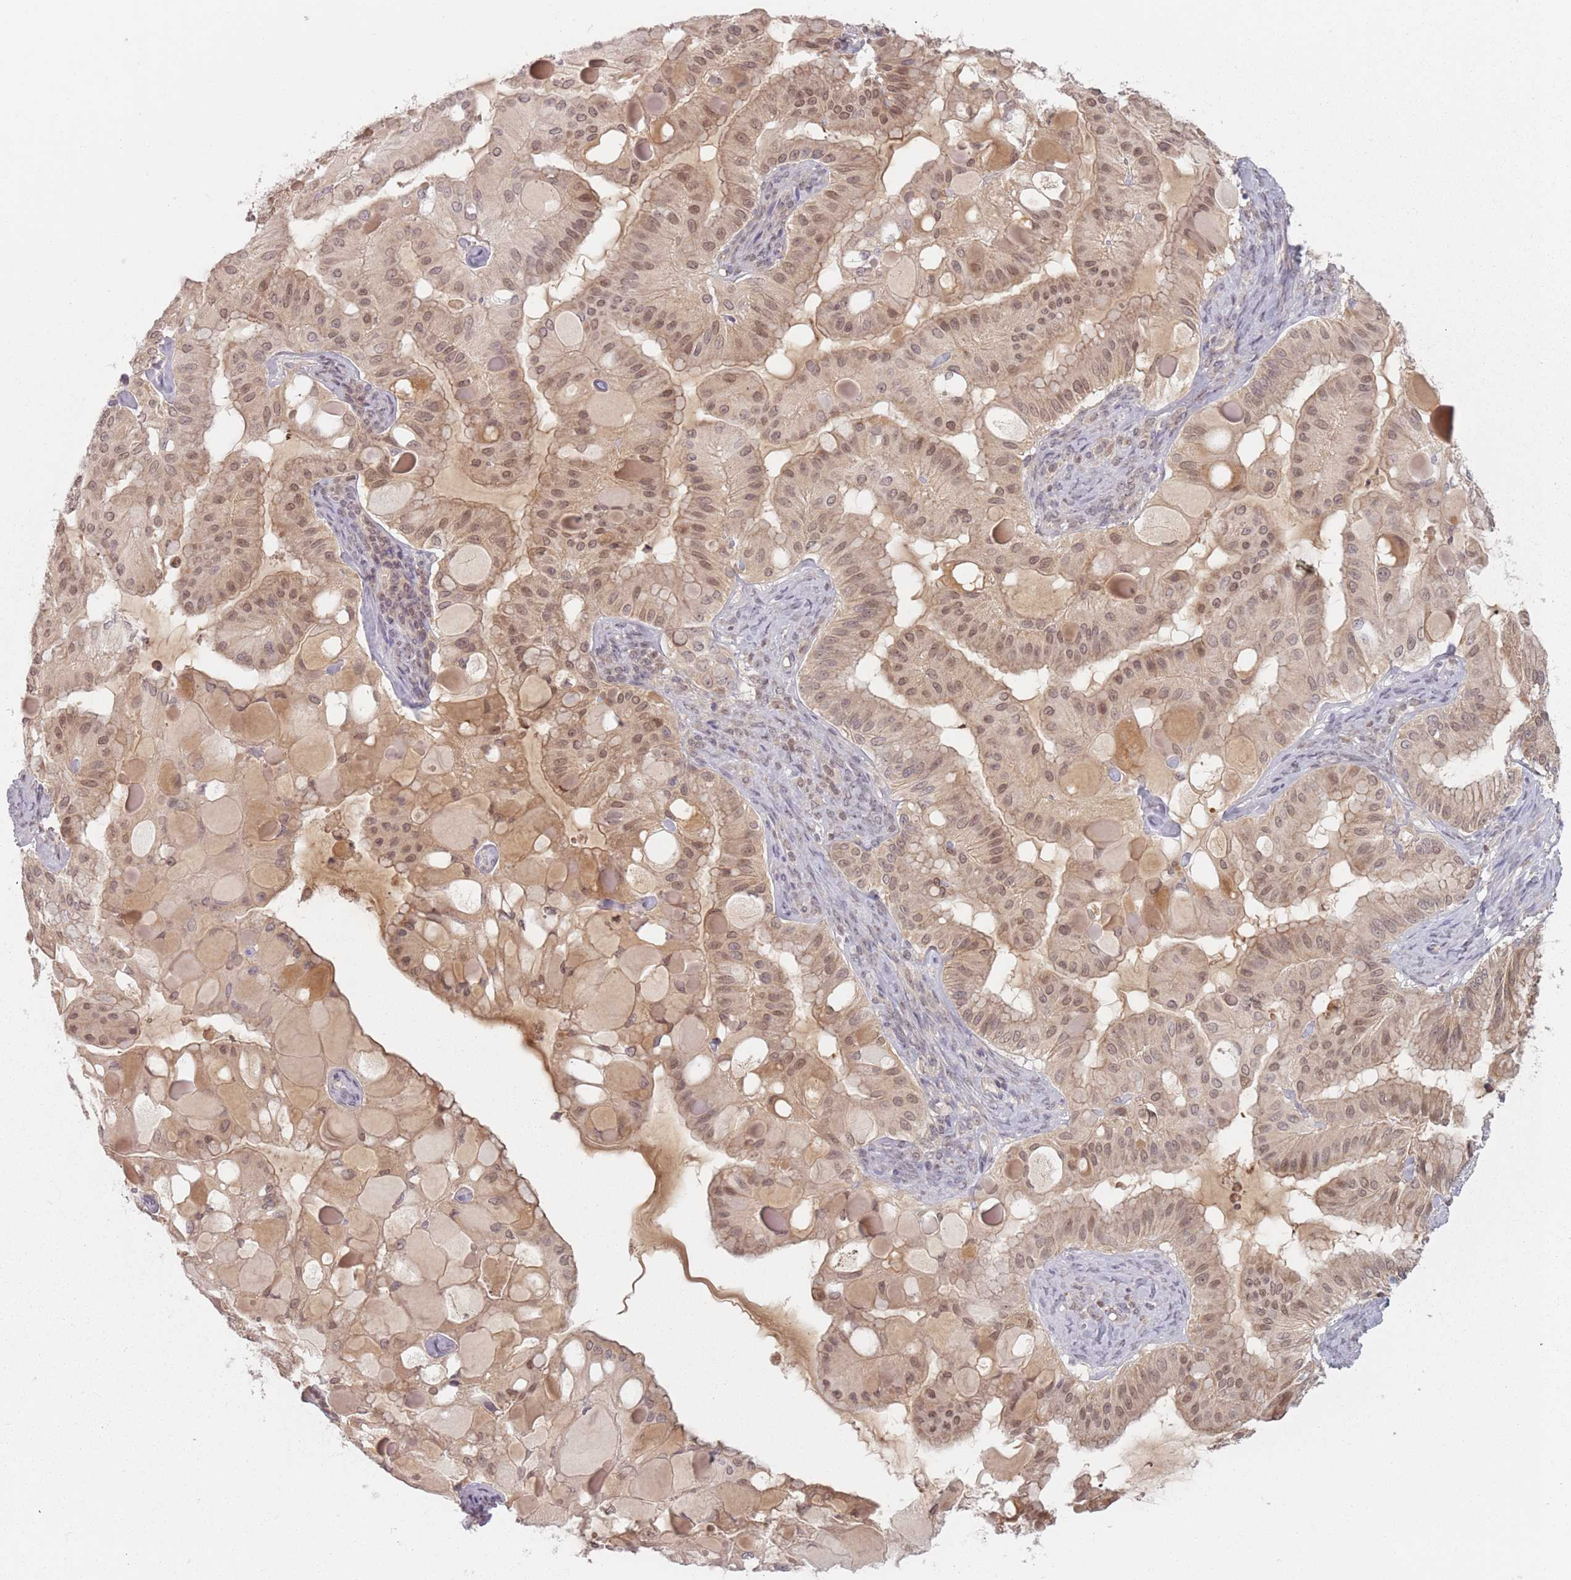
{"staining": {"intensity": "moderate", "quantity": ">75%", "location": "cytoplasmic/membranous,nuclear"}, "tissue": "ovarian cancer", "cell_type": "Tumor cells", "image_type": "cancer", "snomed": [{"axis": "morphology", "description": "Cystadenocarcinoma, mucinous, NOS"}, {"axis": "topography", "description": "Ovary"}], "caption": "Protein expression by immunohistochemistry shows moderate cytoplasmic/membranous and nuclear positivity in about >75% of tumor cells in ovarian cancer (mucinous cystadenocarcinoma).", "gene": "NAXE", "patient": {"sex": "female", "age": 61}}